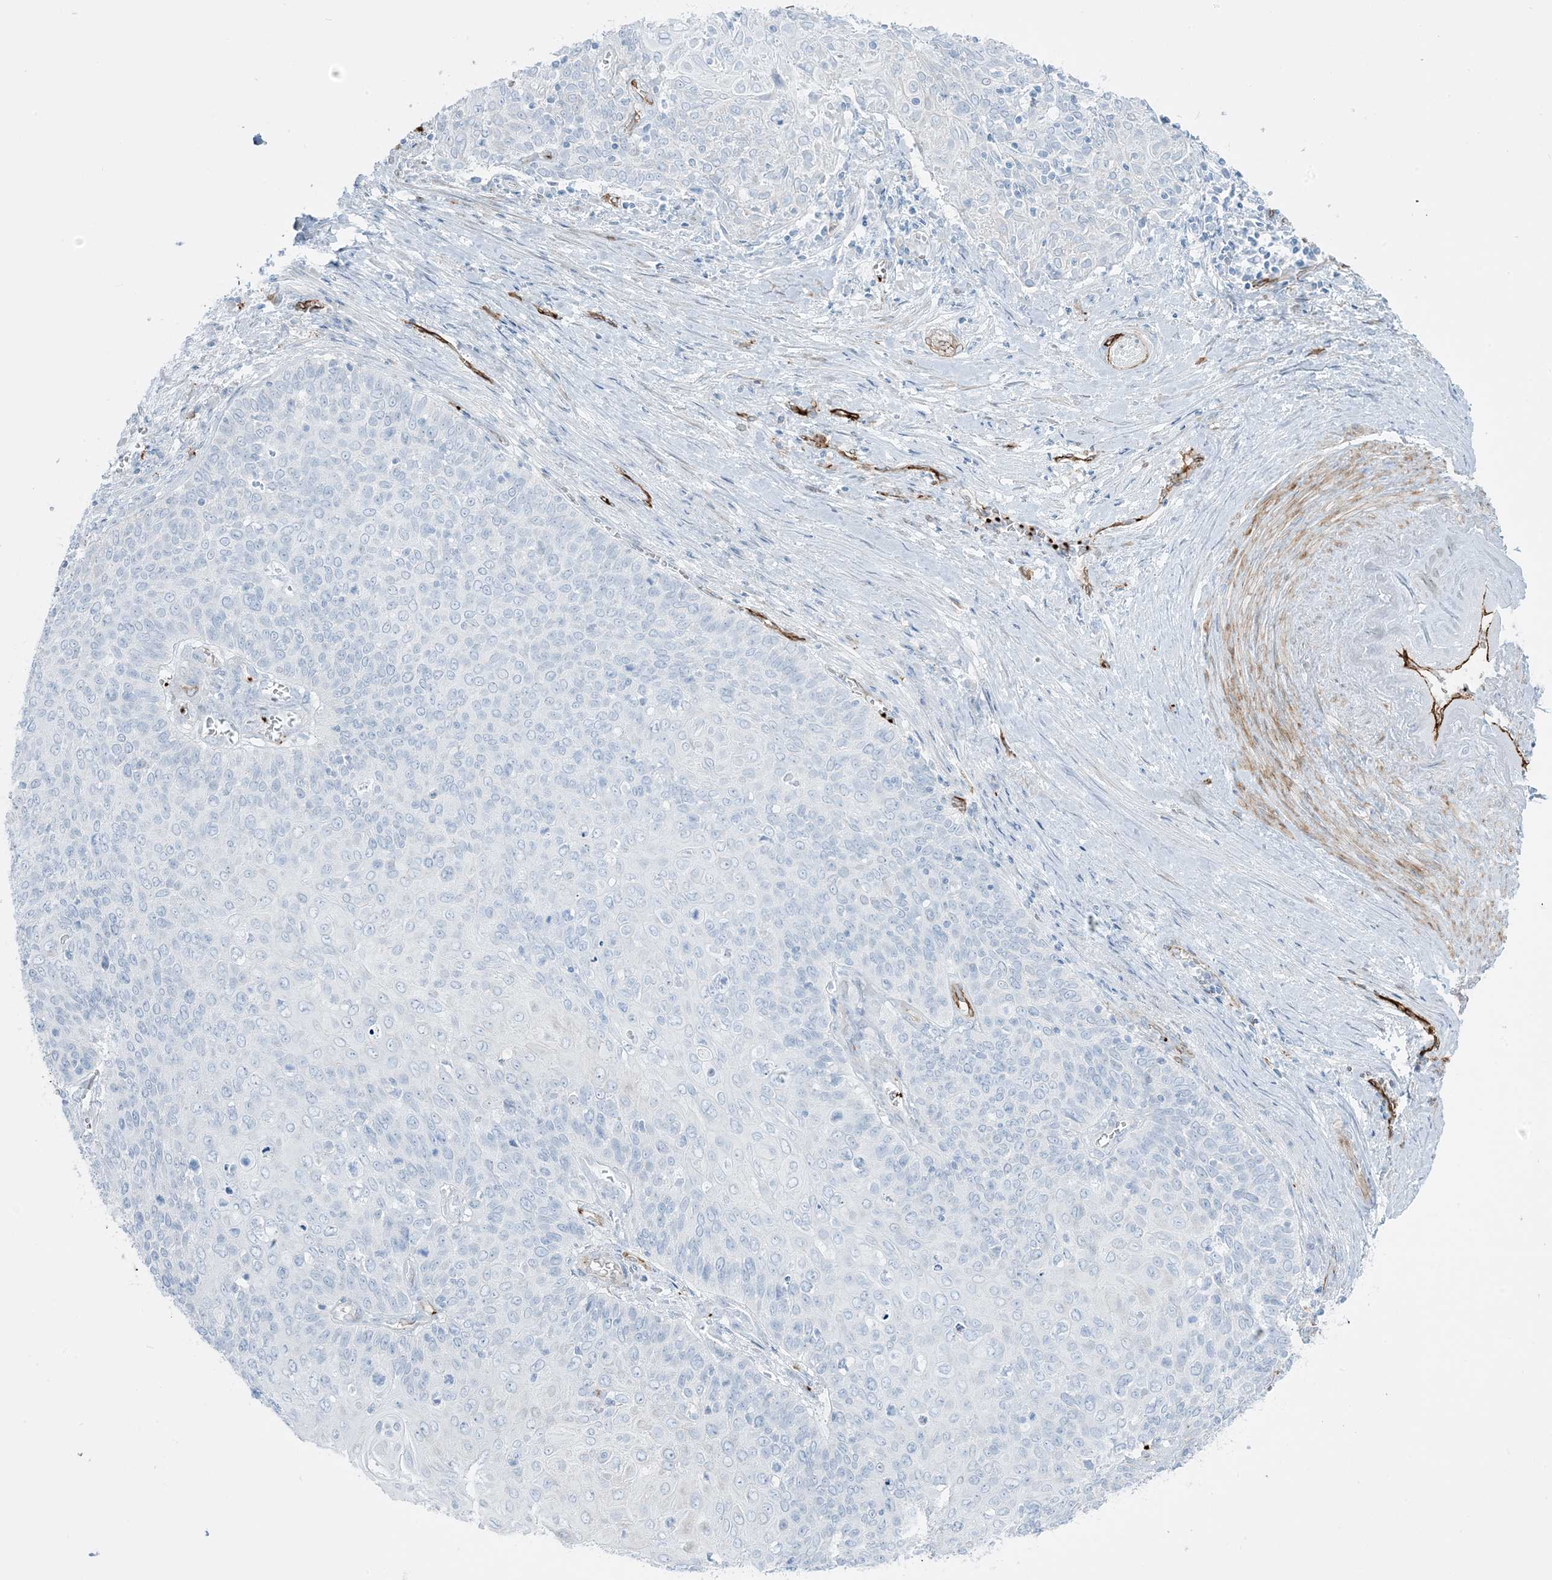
{"staining": {"intensity": "negative", "quantity": "none", "location": "none"}, "tissue": "cervical cancer", "cell_type": "Tumor cells", "image_type": "cancer", "snomed": [{"axis": "morphology", "description": "Squamous cell carcinoma, NOS"}, {"axis": "topography", "description": "Cervix"}], "caption": "Human cervical cancer stained for a protein using IHC displays no positivity in tumor cells.", "gene": "EPS8L3", "patient": {"sex": "female", "age": 39}}